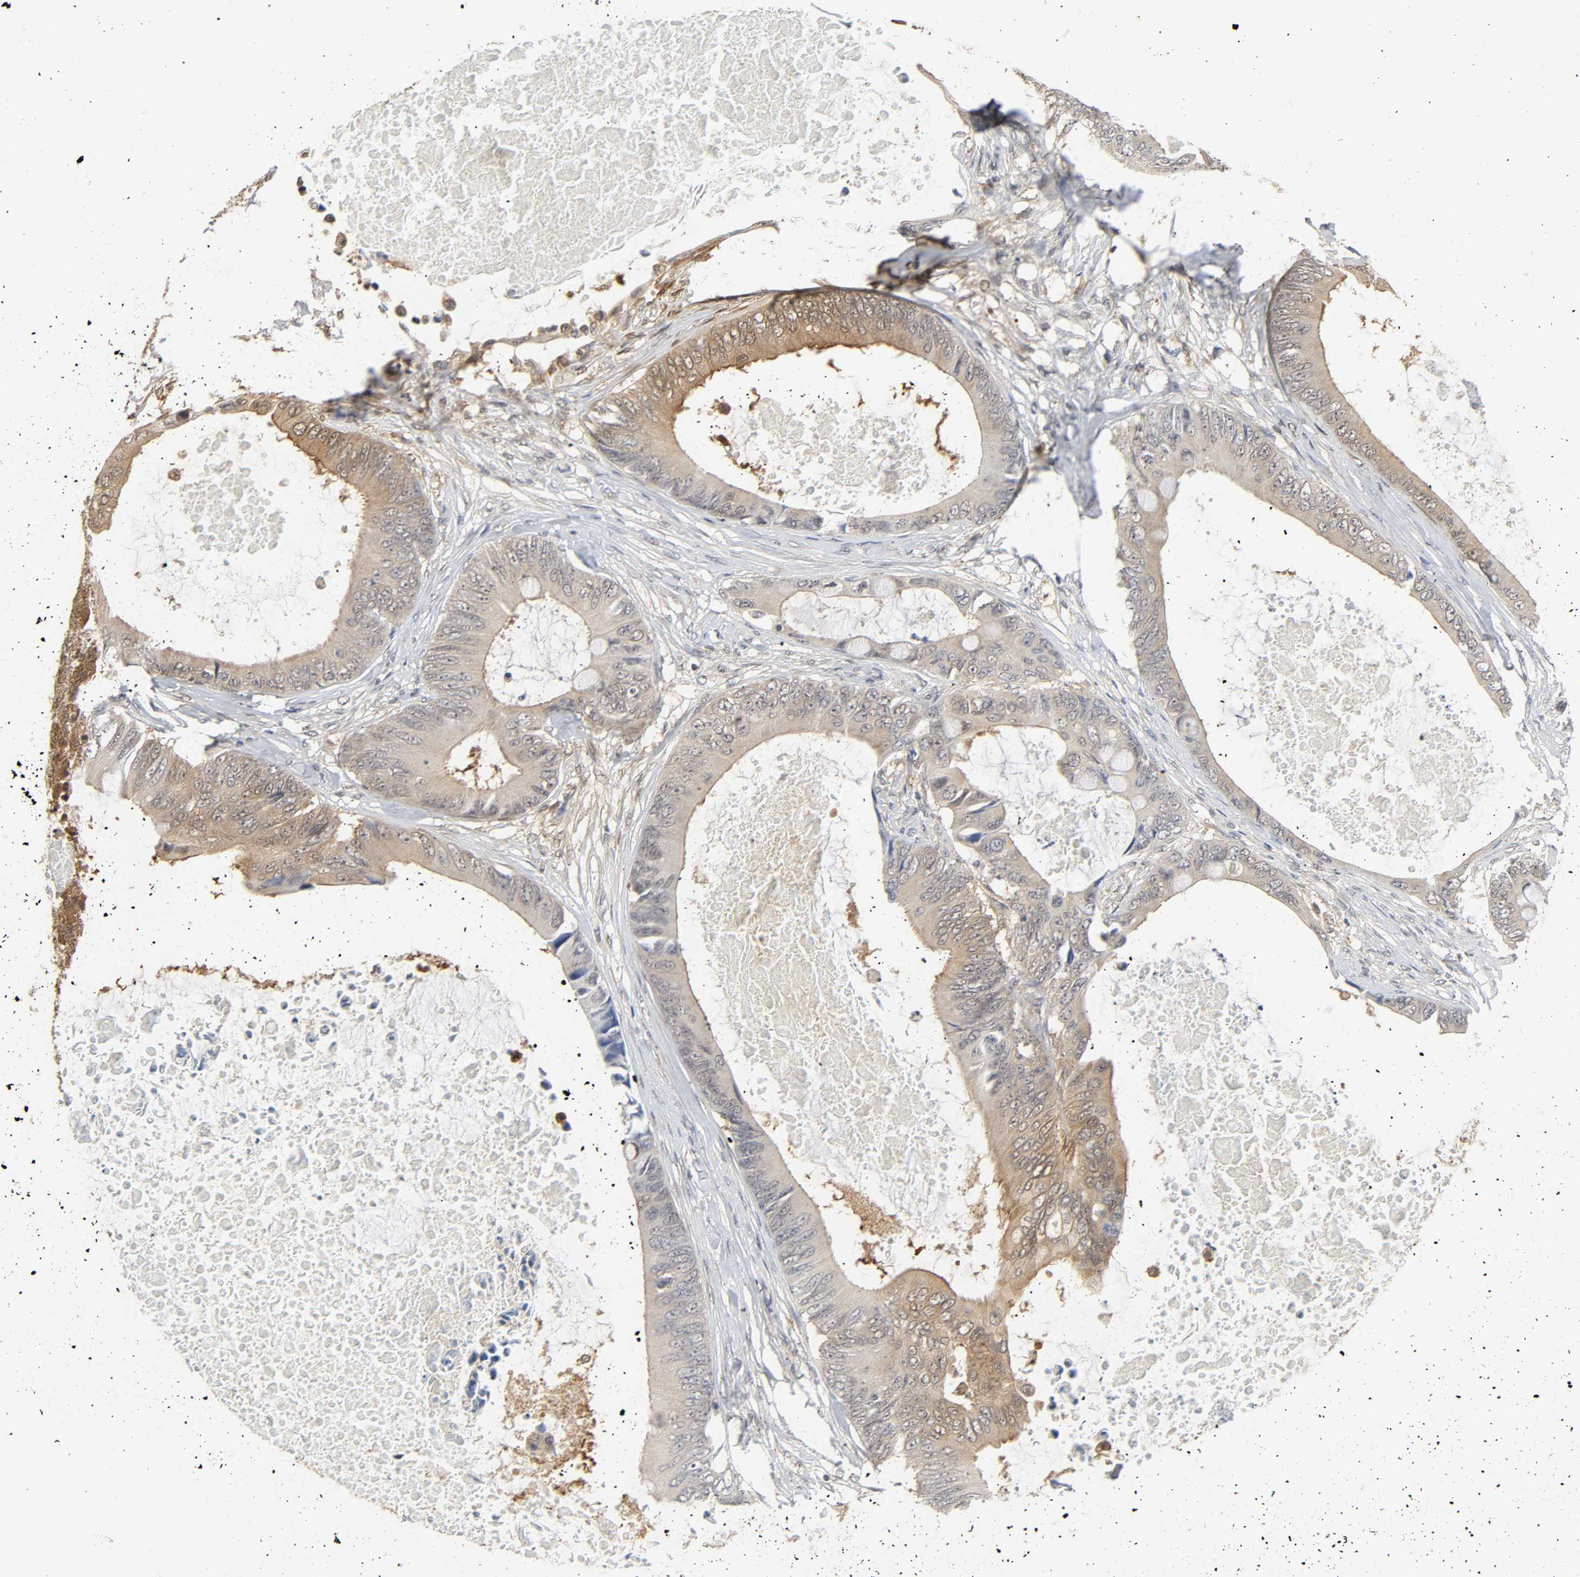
{"staining": {"intensity": "moderate", "quantity": "<25%", "location": "cytoplasmic/membranous"}, "tissue": "colorectal cancer", "cell_type": "Tumor cells", "image_type": "cancer", "snomed": [{"axis": "morphology", "description": "Normal tissue, NOS"}, {"axis": "morphology", "description": "Adenocarcinoma, NOS"}, {"axis": "topography", "description": "Rectum"}, {"axis": "topography", "description": "Peripheral nerve tissue"}], "caption": "DAB immunohistochemical staining of colorectal cancer (adenocarcinoma) exhibits moderate cytoplasmic/membranous protein staining in approximately <25% of tumor cells. (DAB (3,3'-diaminobenzidine) = brown stain, brightfield microscopy at high magnification).", "gene": "MIF", "patient": {"sex": "female", "age": 77}}